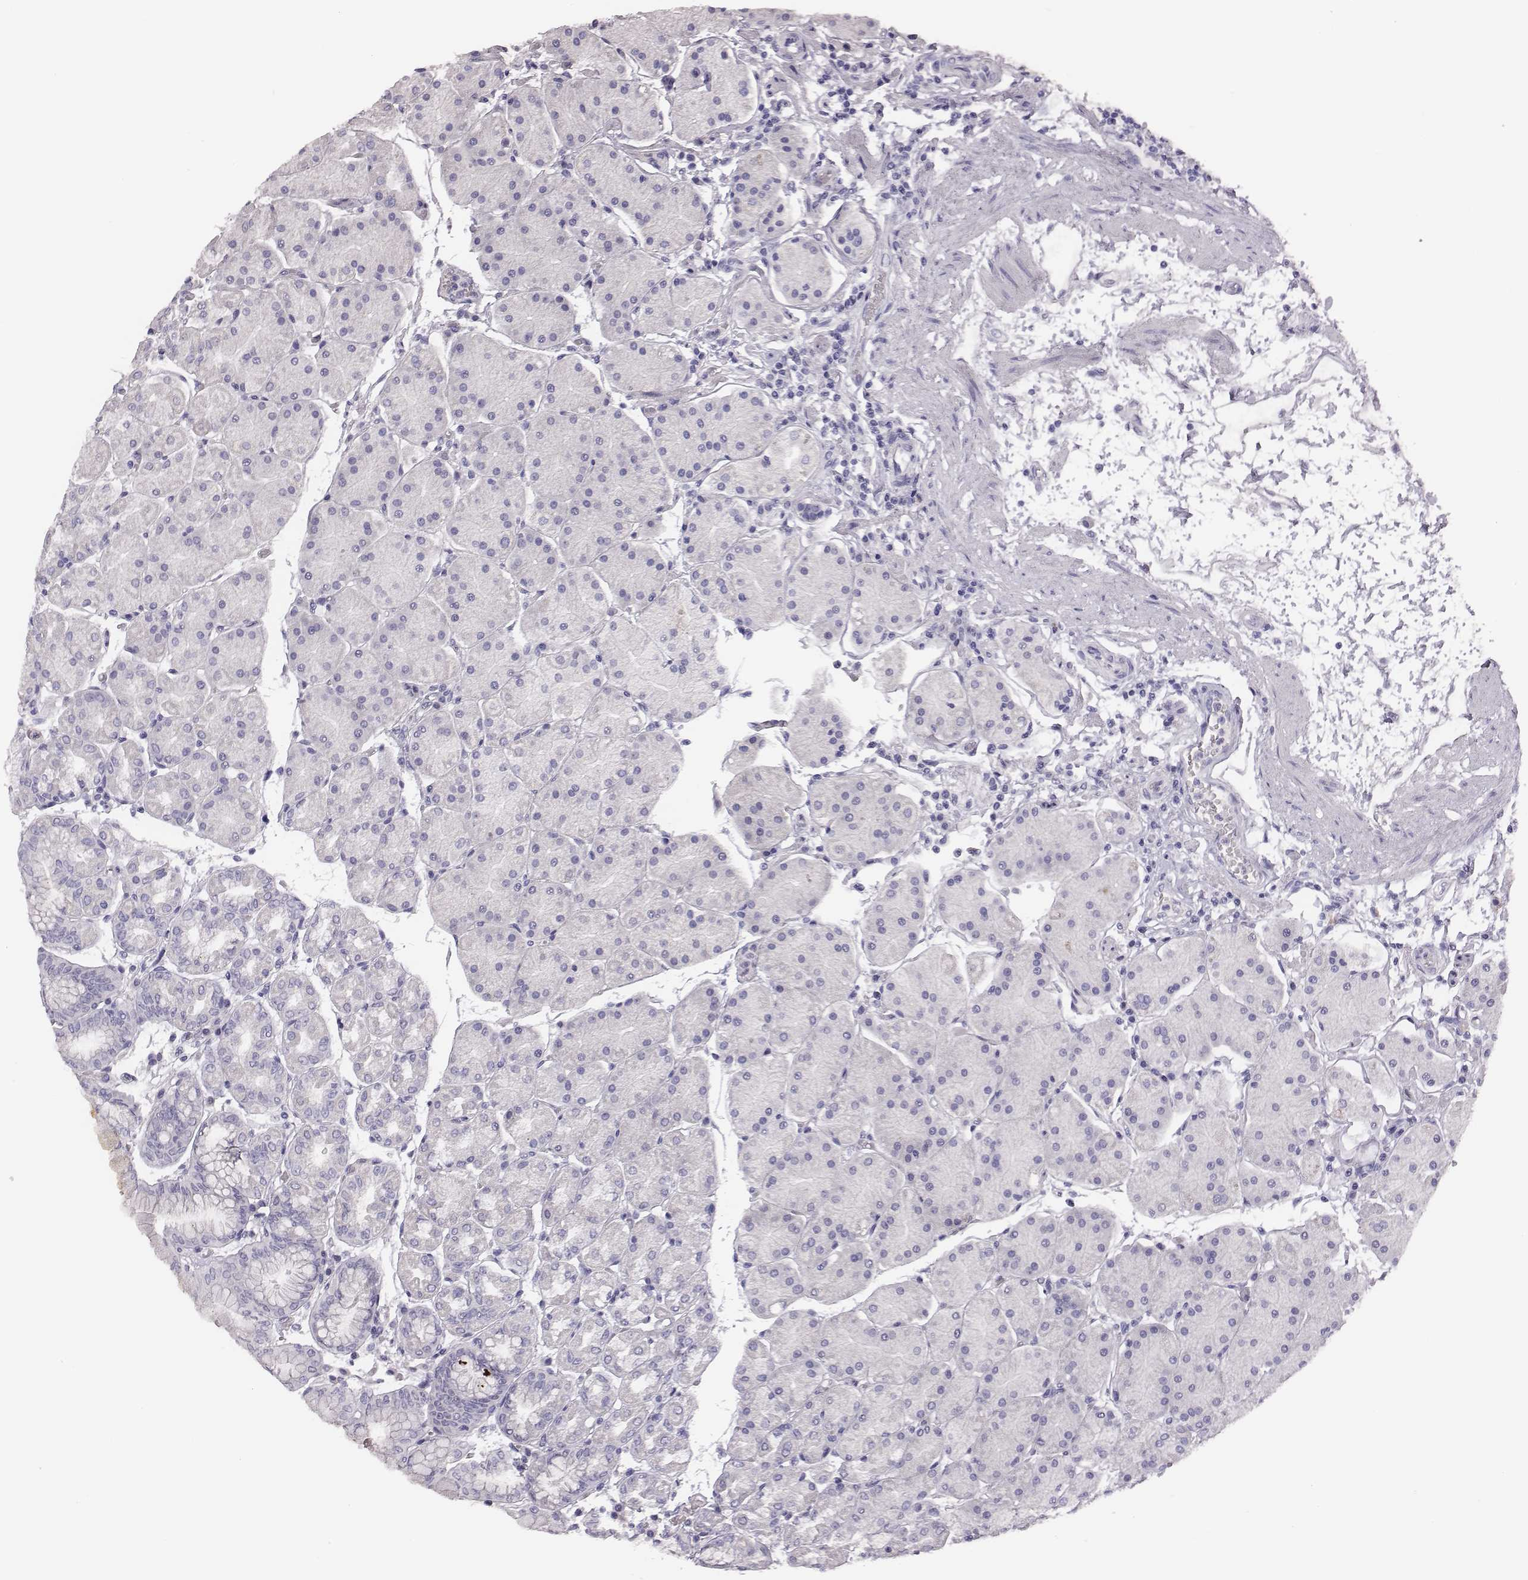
{"staining": {"intensity": "negative", "quantity": "none", "location": "none"}, "tissue": "stomach", "cell_type": "Glandular cells", "image_type": "normal", "snomed": [{"axis": "morphology", "description": "Normal tissue, NOS"}, {"axis": "topography", "description": "Stomach"}], "caption": "Micrograph shows no protein positivity in glandular cells of unremarkable stomach. The staining was performed using DAB to visualize the protein expression in brown, while the nuclei were stained in blue with hematoxylin (Magnification: 20x).", "gene": "ENSG00000290147", "patient": {"sex": "male", "age": 54}}